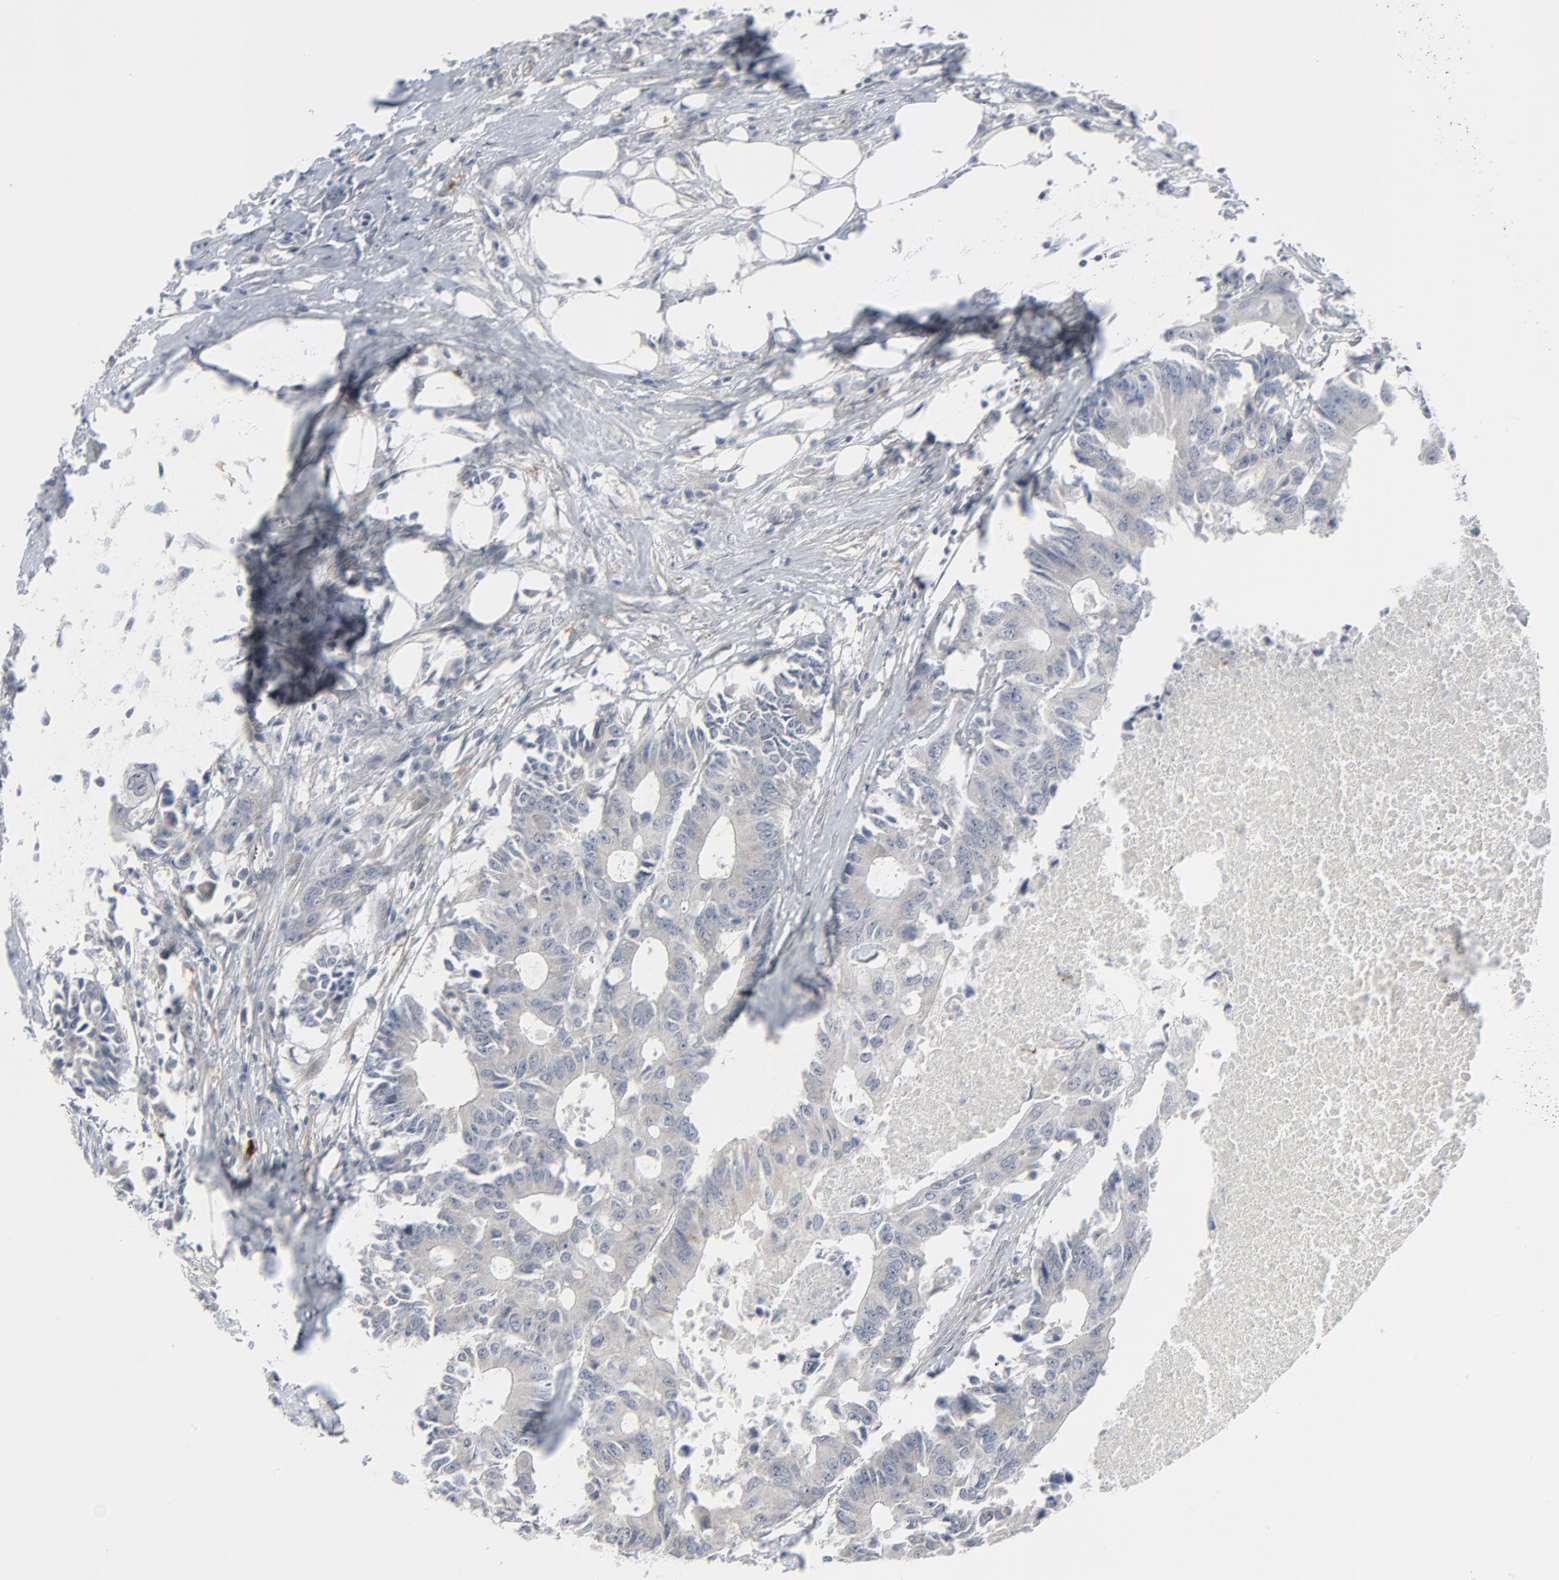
{"staining": {"intensity": "weak", "quantity": ">75%", "location": "cytoplasmic/membranous"}, "tissue": "colorectal cancer", "cell_type": "Tumor cells", "image_type": "cancer", "snomed": [{"axis": "morphology", "description": "Adenocarcinoma, NOS"}, {"axis": "topography", "description": "Colon"}], "caption": "Weak cytoplasmic/membranous protein staining is appreciated in about >75% of tumor cells in colorectal cancer (adenocarcinoma). Nuclei are stained in blue.", "gene": "NEUROD1", "patient": {"sex": "male", "age": 71}}